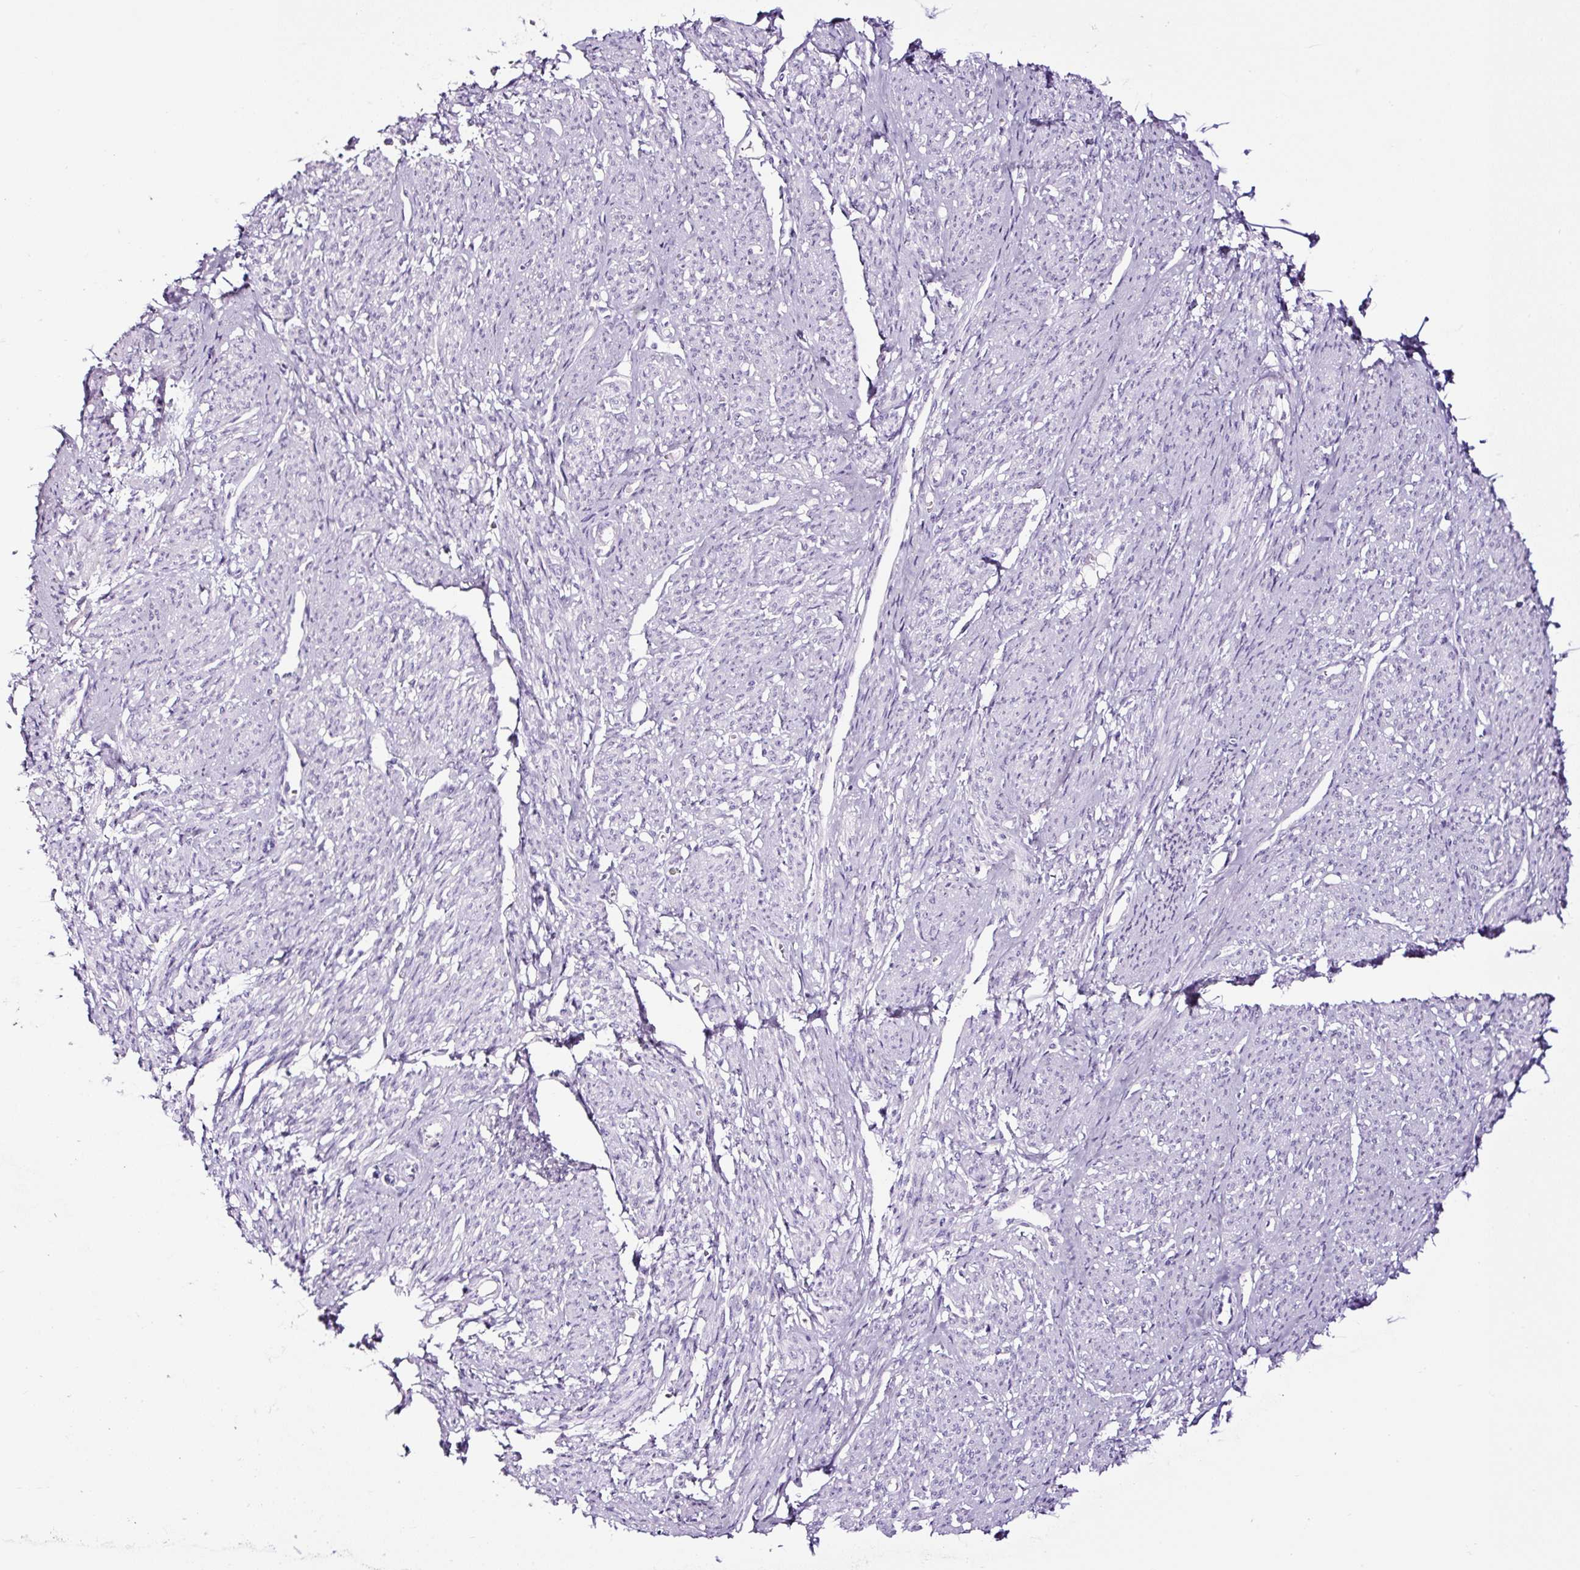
{"staining": {"intensity": "negative", "quantity": "none", "location": "none"}, "tissue": "smooth muscle", "cell_type": "Smooth muscle cells", "image_type": "normal", "snomed": [{"axis": "morphology", "description": "Normal tissue, NOS"}, {"axis": "topography", "description": "Smooth muscle"}], "caption": "This is an IHC micrograph of unremarkable human smooth muscle. There is no expression in smooth muscle cells.", "gene": "NPHS2", "patient": {"sex": "female", "age": 65}}